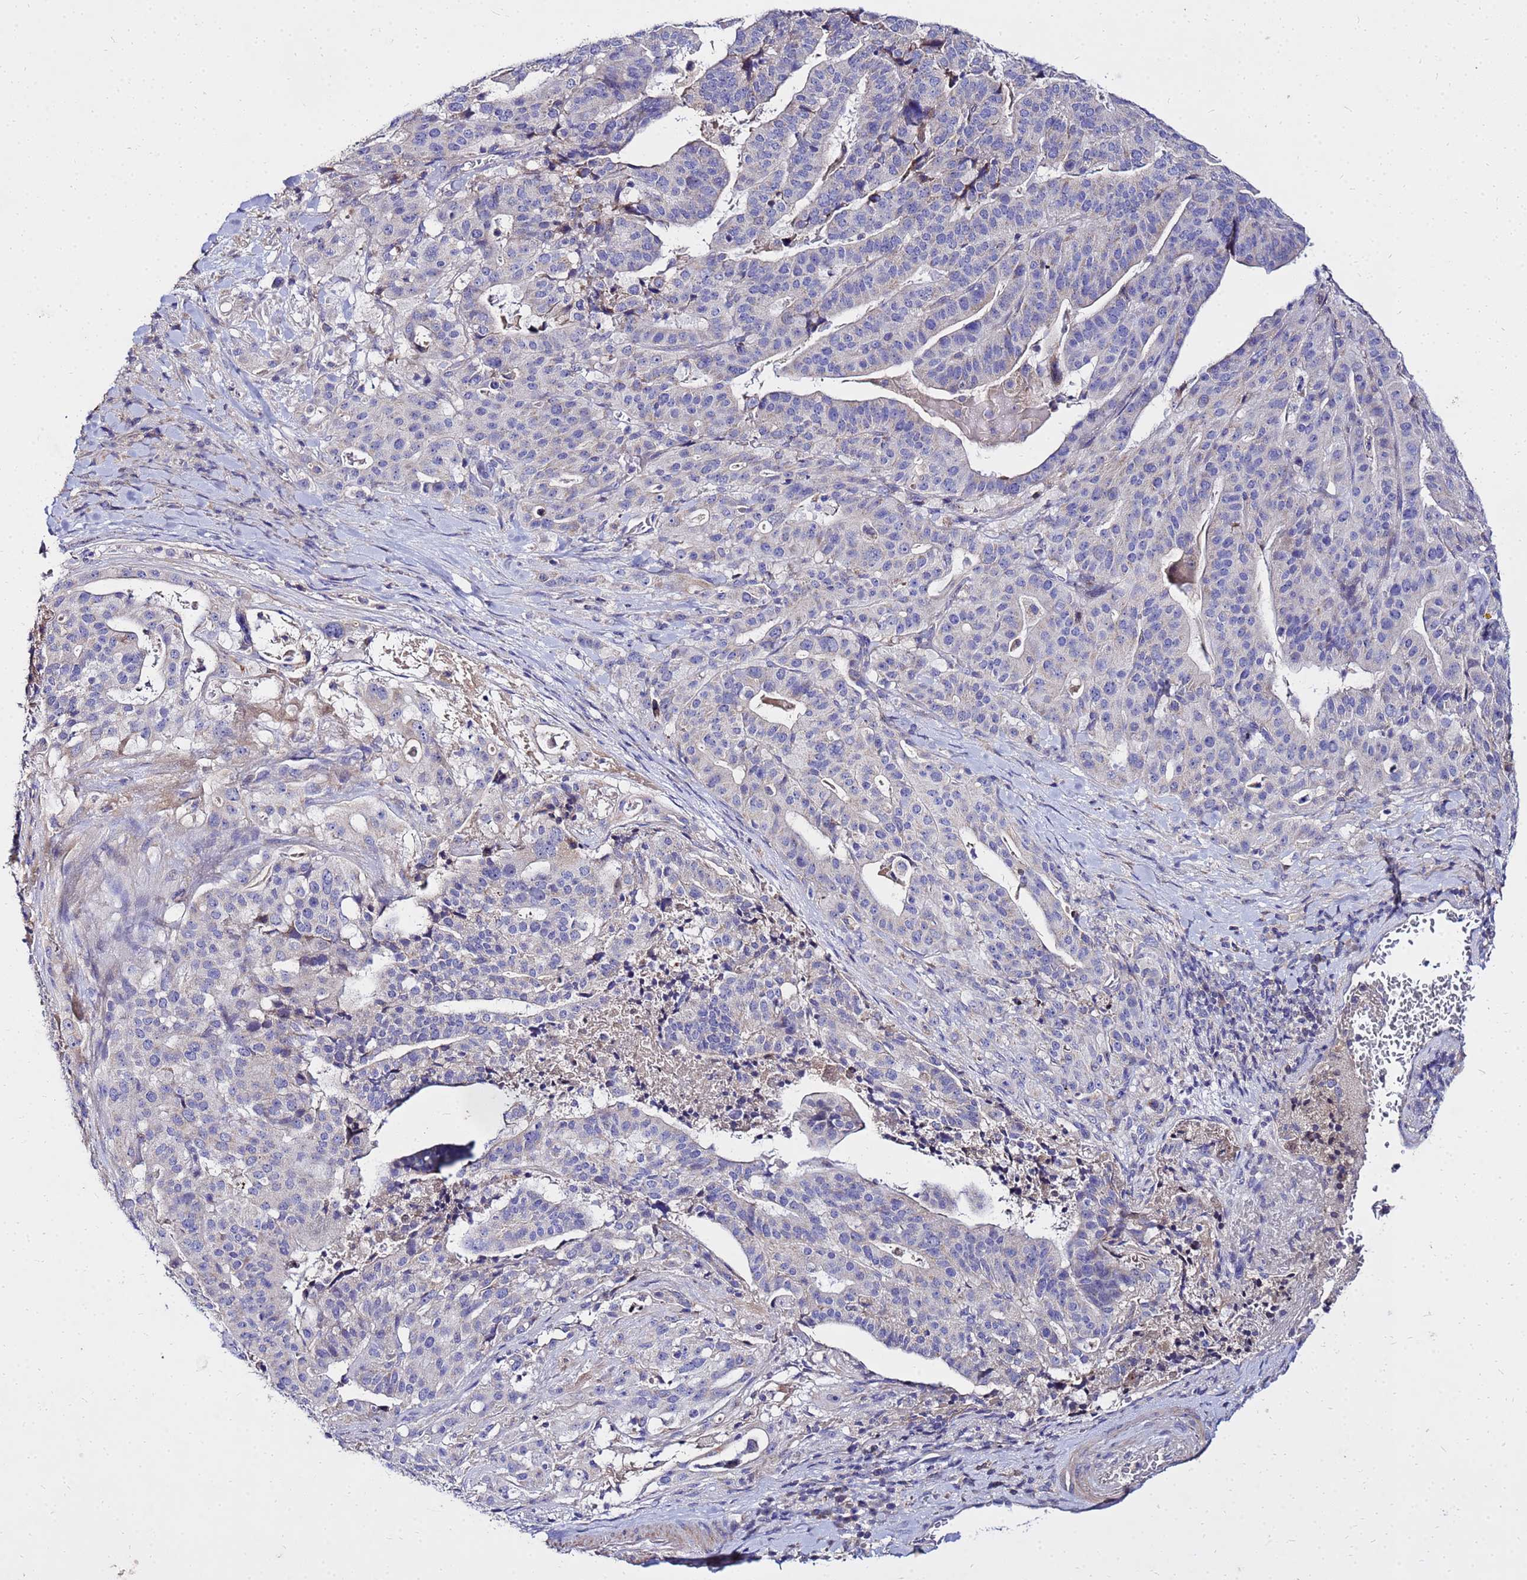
{"staining": {"intensity": "negative", "quantity": "none", "location": "none"}, "tissue": "stomach cancer", "cell_type": "Tumor cells", "image_type": "cancer", "snomed": [{"axis": "morphology", "description": "Adenocarcinoma, NOS"}, {"axis": "topography", "description": "Stomach"}], "caption": "Immunohistochemical staining of human stomach adenocarcinoma displays no significant expression in tumor cells. The staining was performed using DAB (3,3'-diaminobenzidine) to visualize the protein expression in brown, while the nuclei were stained in blue with hematoxylin (Magnification: 20x).", "gene": "COX14", "patient": {"sex": "male", "age": 48}}